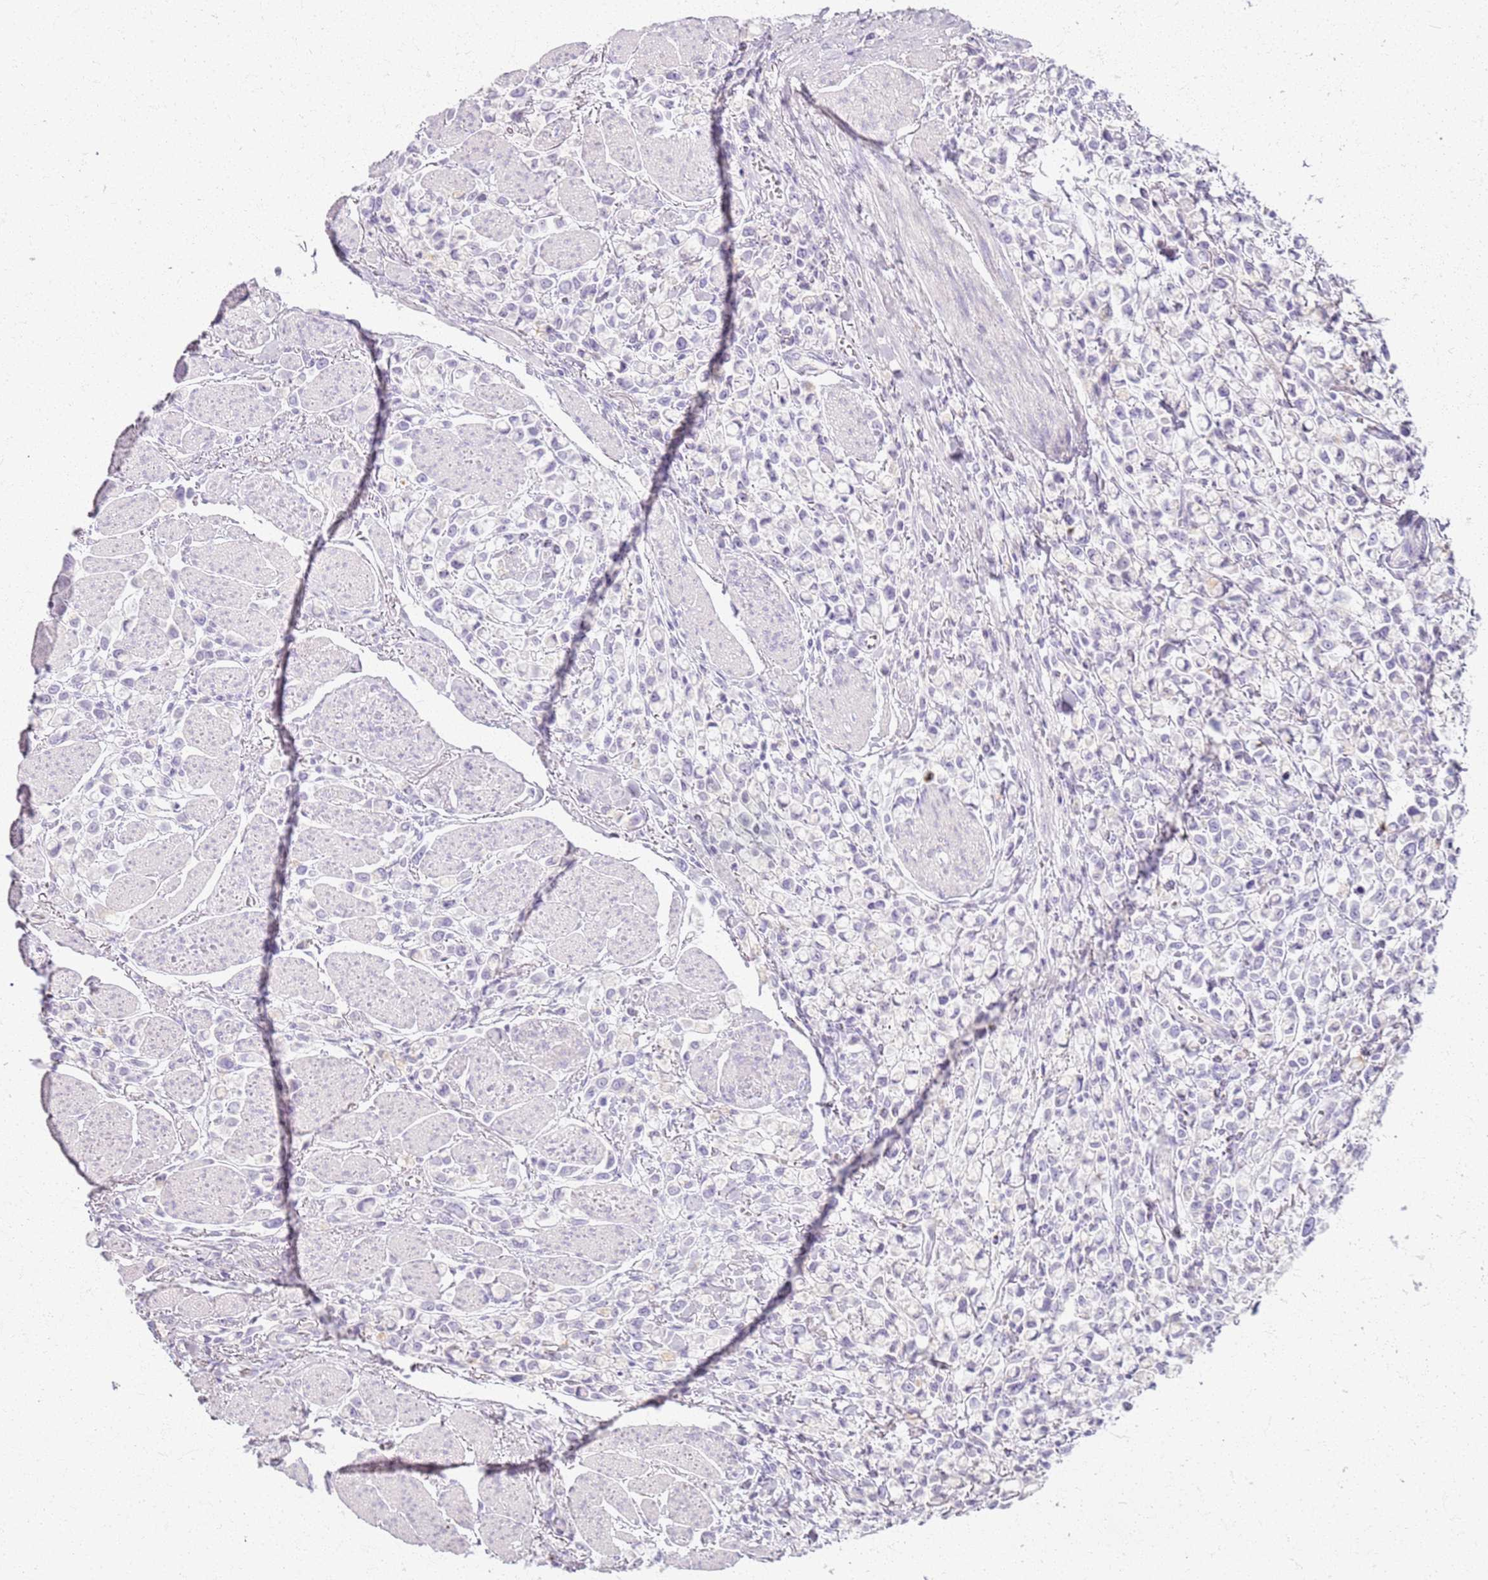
{"staining": {"intensity": "negative", "quantity": "none", "location": "none"}, "tissue": "stomach cancer", "cell_type": "Tumor cells", "image_type": "cancer", "snomed": [{"axis": "morphology", "description": "Adenocarcinoma, NOS"}, {"axis": "topography", "description": "Stomach"}], "caption": "Immunohistochemistry (IHC) histopathology image of human adenocarcinoma (stomach) stained for a protein (brown), which shows no staining in tumor cells.", "gene": "CSRP3", "patient": {"sex": "female", "age": 81}}